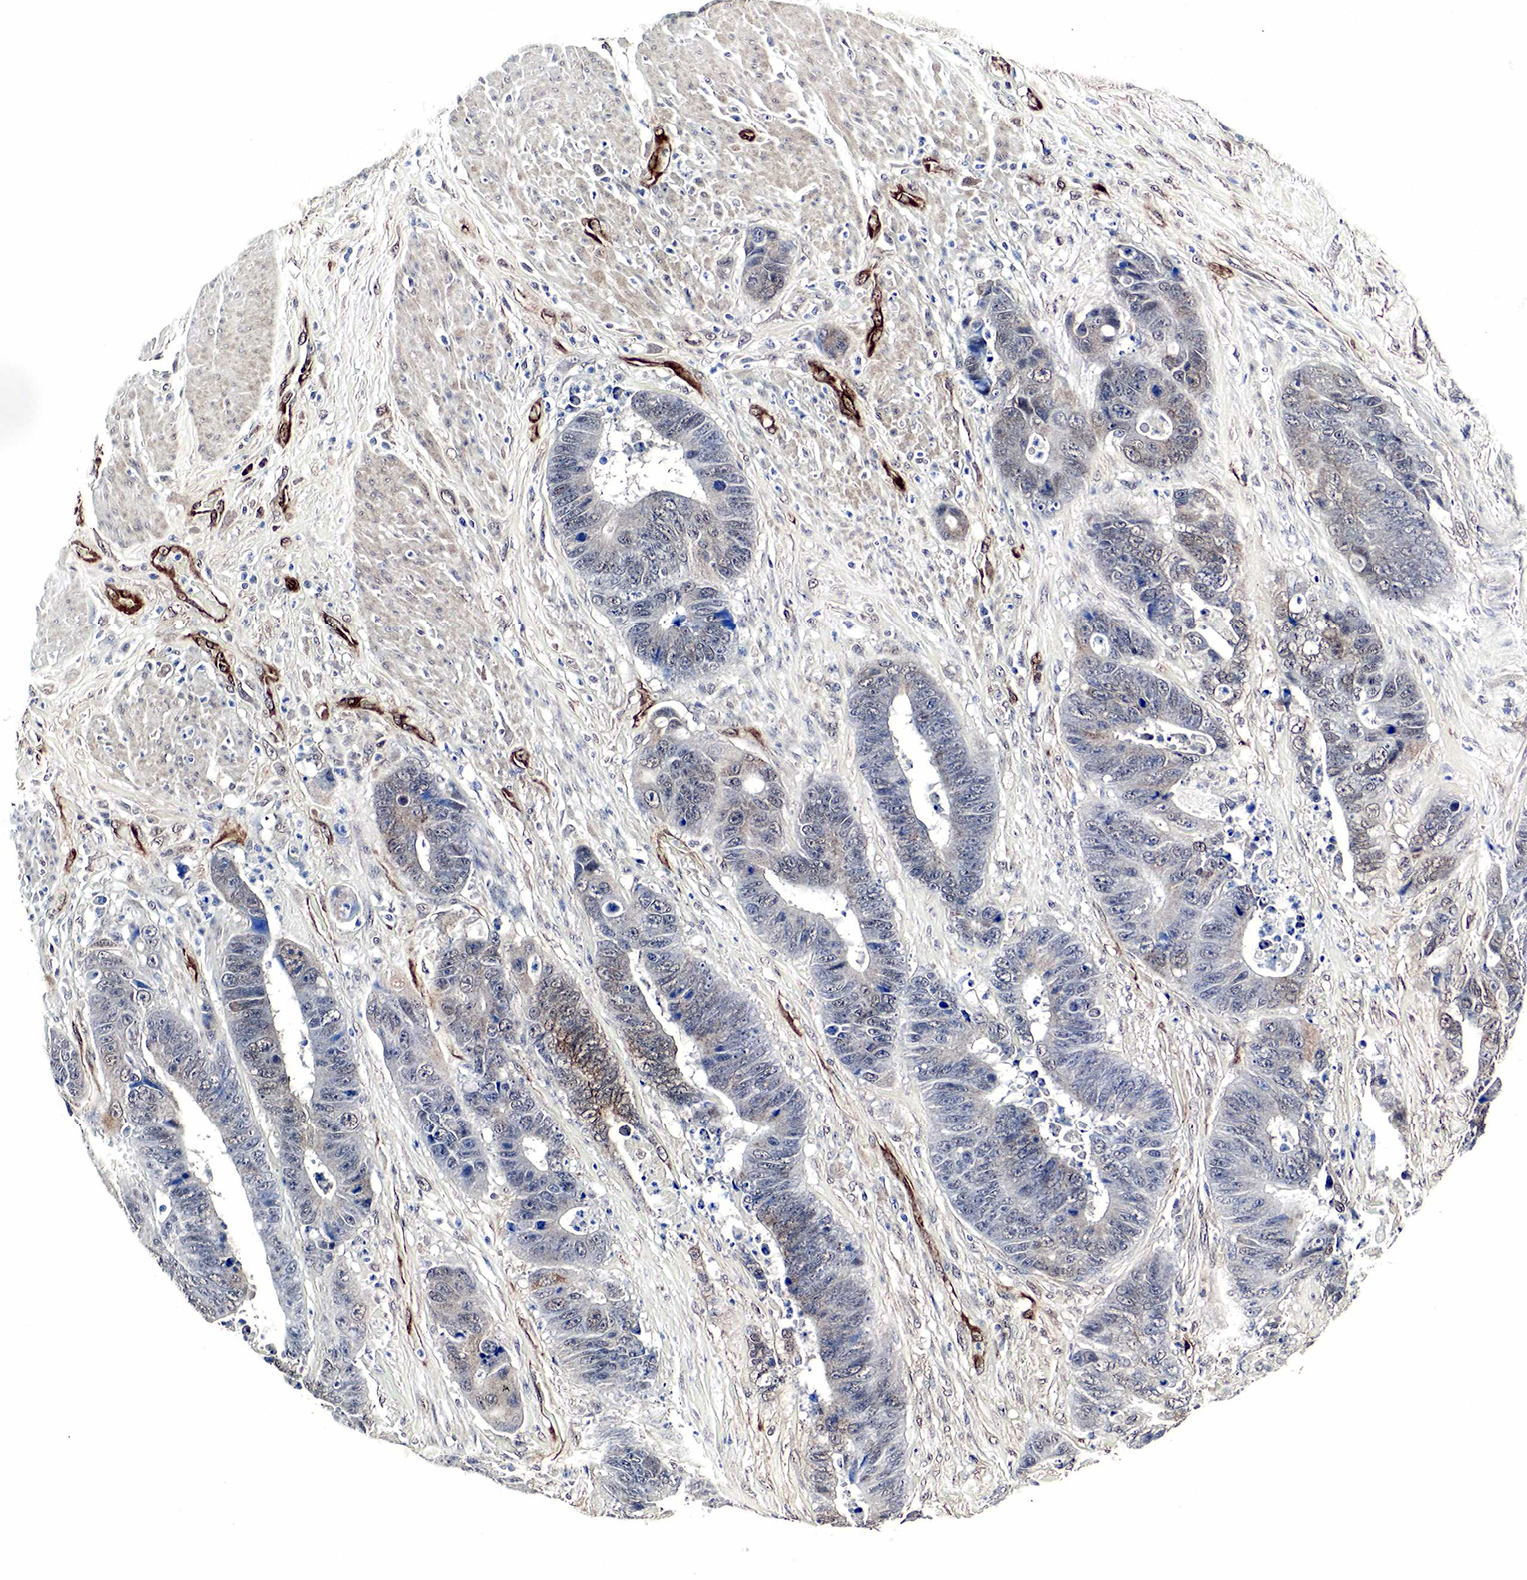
{"staining": {"intensity": "weak", "quantity": "25%-75%", "location": "cytoplasmic/membranous"}, "tissue": "colorectal cancer", "cell_type": "Tumor cells", "image_type": "cancer", "snomed": [{"axis": "morphology", "description": "Adenocarcinoma, NOS"}, {"axis": "topography", "description": "Rectum"}], "caption": "Protein analysis of colorectal adenocarcinoma tissue demonstrates weak cytoplasmic/membranous staining in approximately 25%-75% of tumor cells. Using DAB (brown) and hematoxylin (blue) stains, captured at high magnification using brightfield microscopy.", "gene": "SPIN1", "patient": {"sex": "female", "age": 65}}